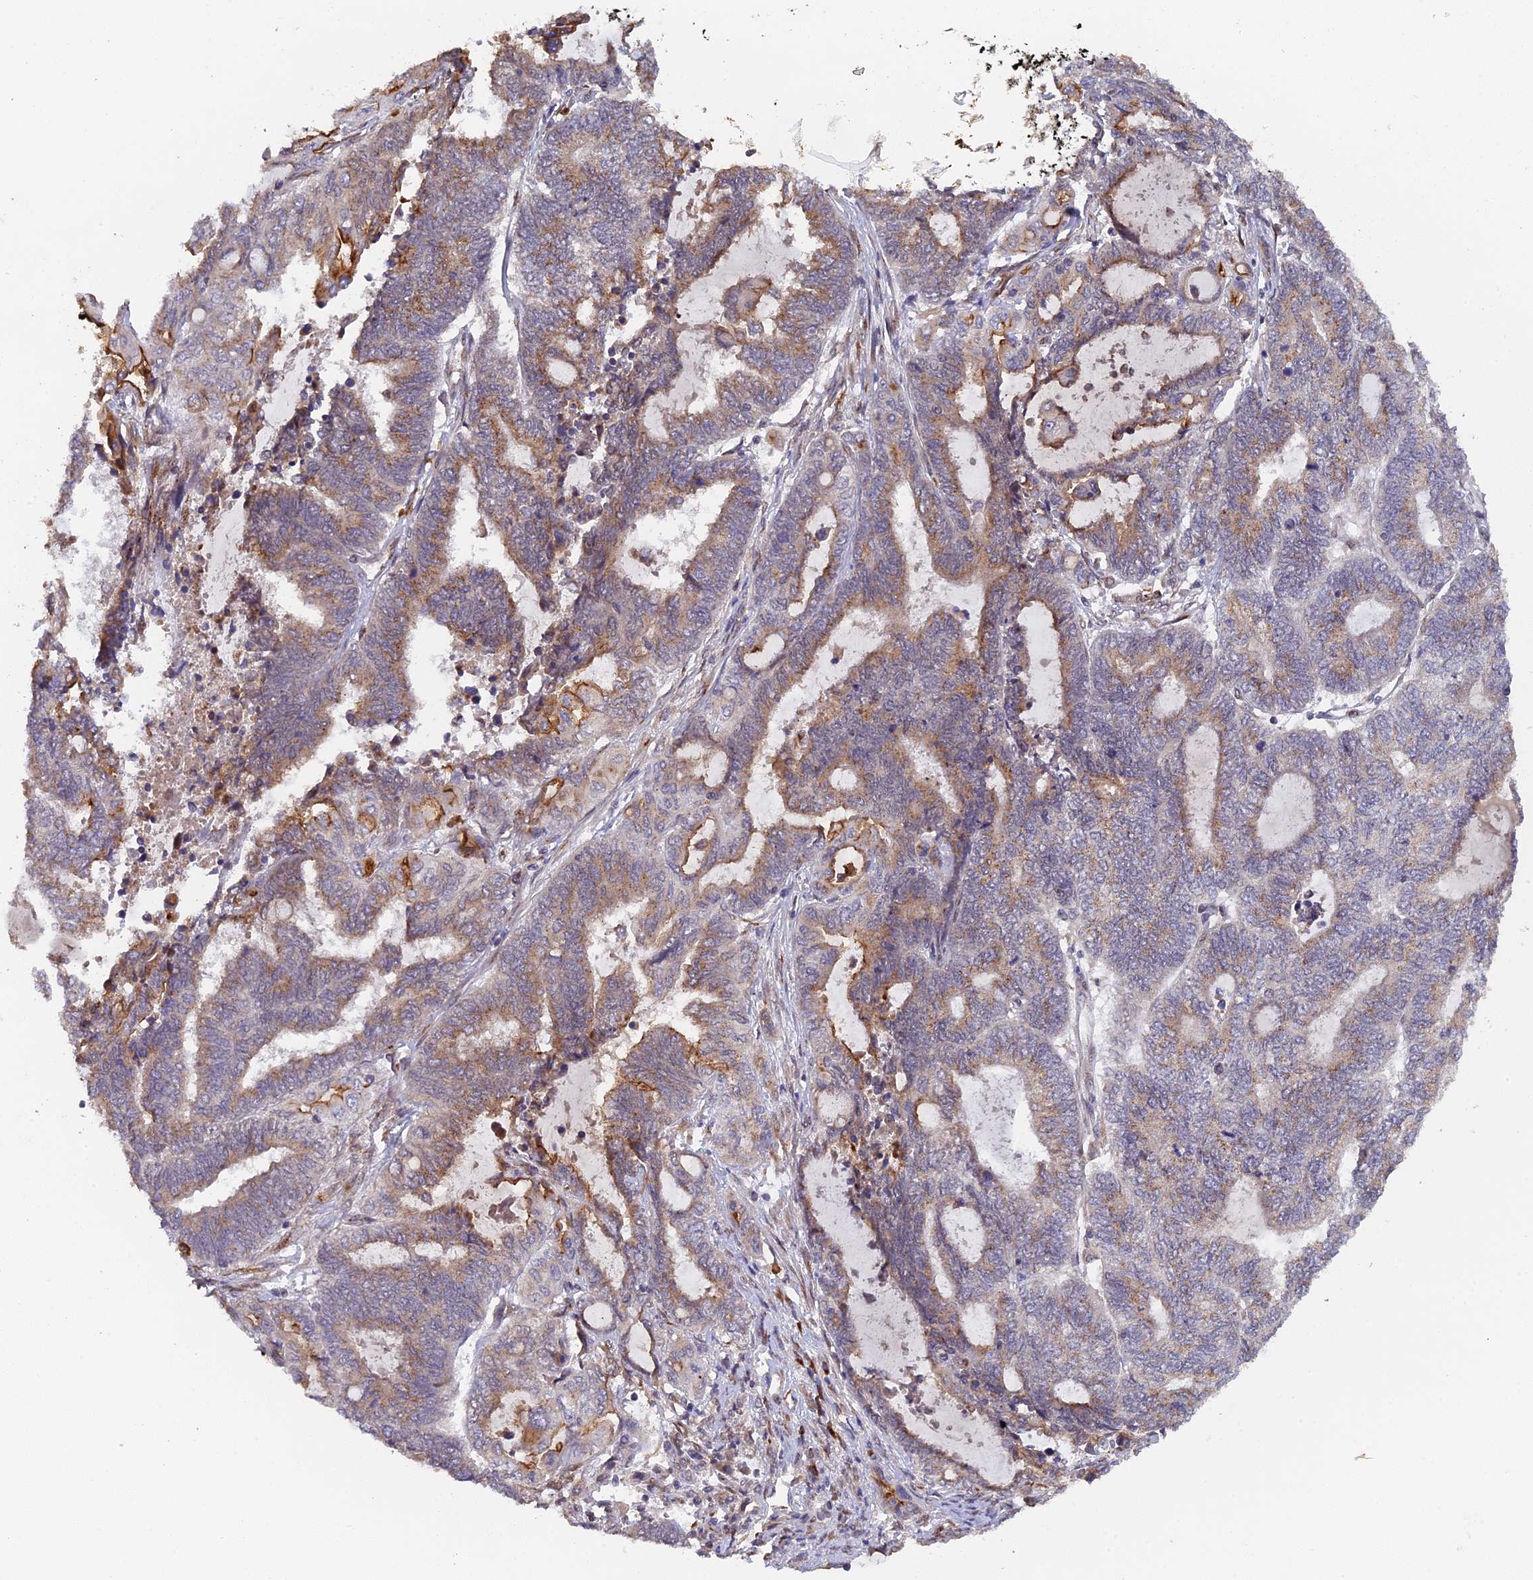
{"staining": {"intensity": "moderate", "quantity": "25%-75%", "location": "cytoplasmic/membranous"}, "tissue": "endometrial cancer", "cell_type": "Tumor cells", "image_type": "cancer", "snomed": [{"axis": "morphology", "description": "Adenocarcinoma, NOS"}, {"axis": "topography", "description": "Uterus"}, {"axis": "topography", "description": "Endometrium"}], "caption": "Brown immunohistochemical staining in endometrial cancer (adenocarcinoma) reveals moderate cytoplasmic/membranous staining in about 25%-75% of tumor cells.", "gene": "SNX17", "patient": {"sex": "female", "age": 70}}